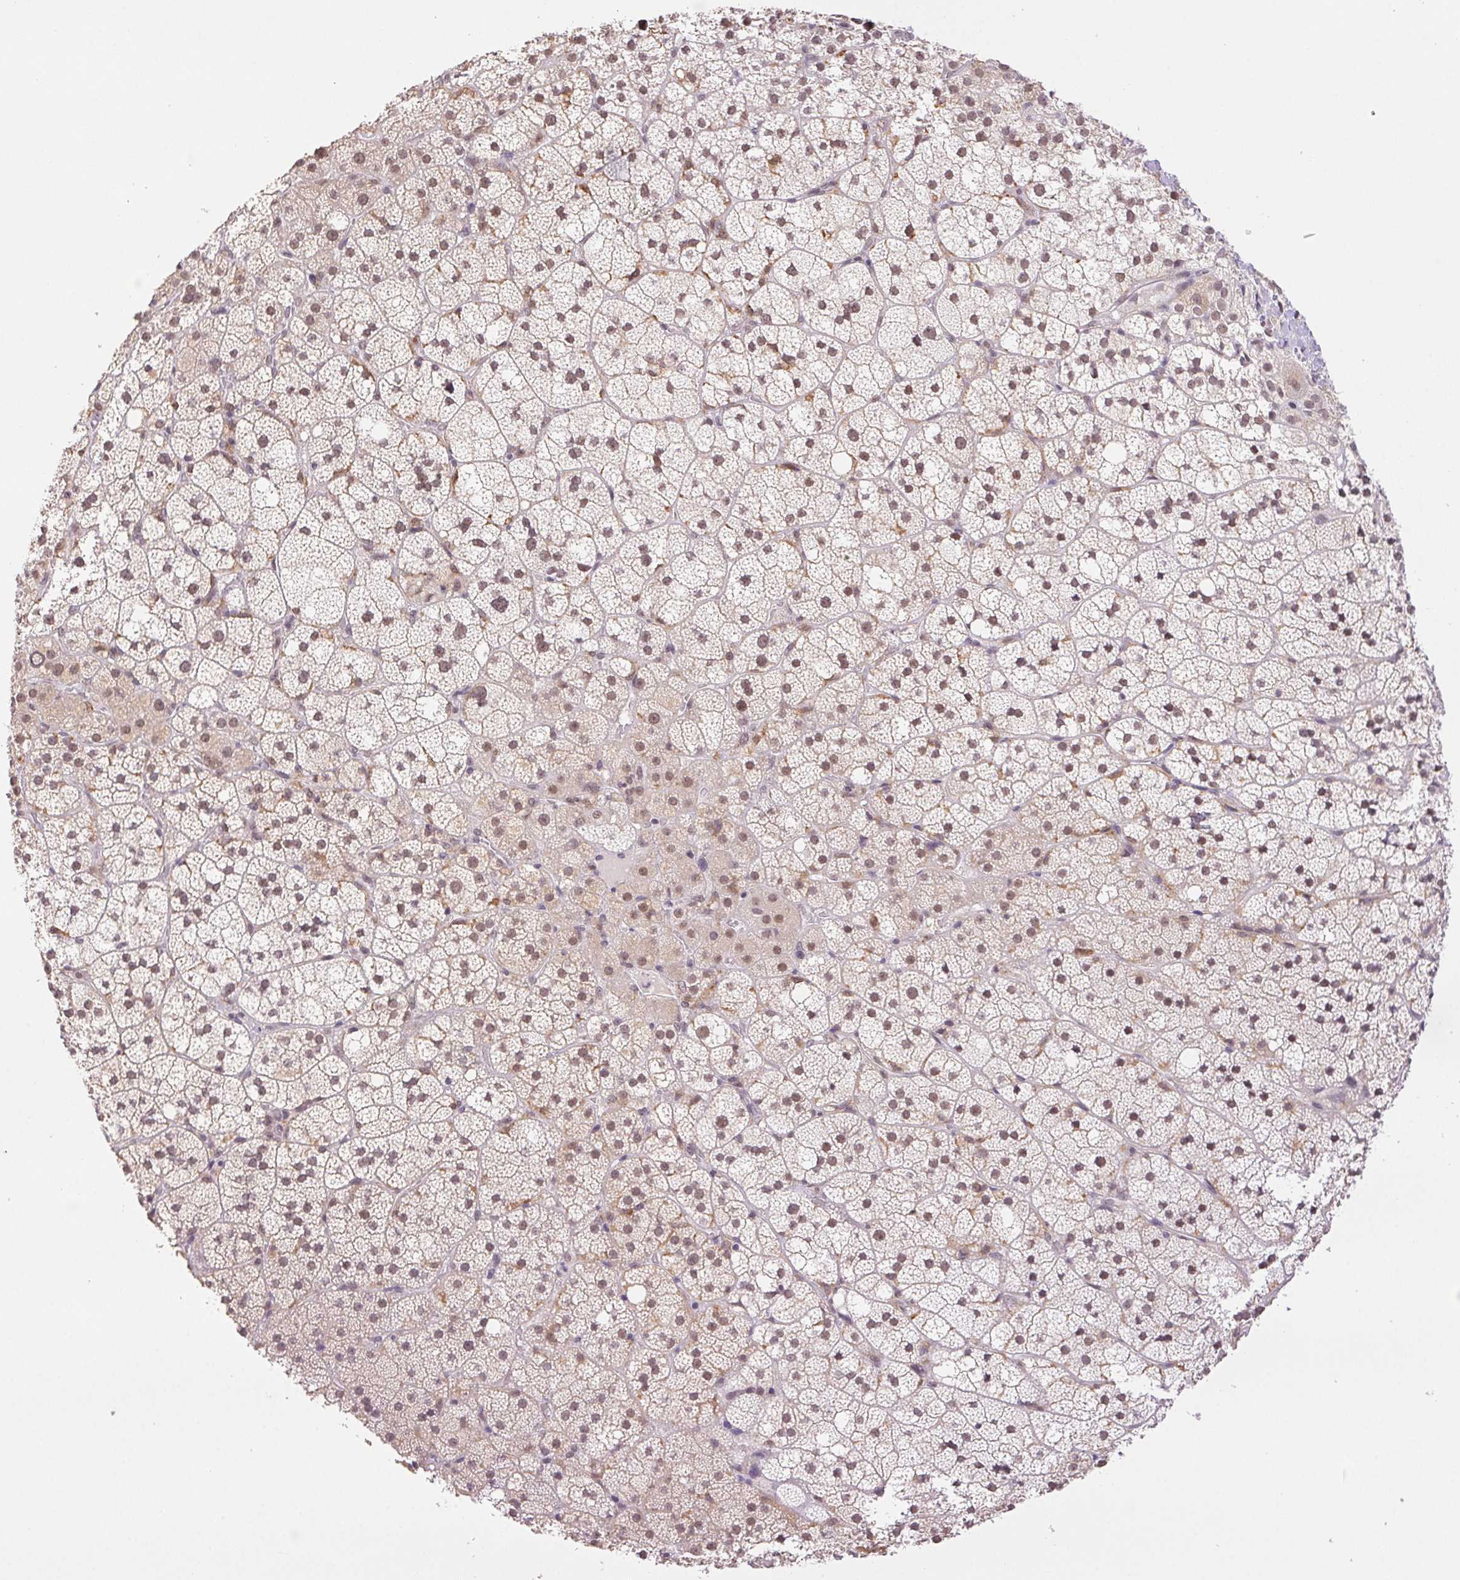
{"staining": {"intensity": "moderate", "quantity": ">75%", "location": "nuclear"}, "tissue": "adrenal gland", "cell_type": "Glandular cells", "image_type": "normal", "snomed": [{"axis": "morphology", "description": "Normal tissue, NOS"}, {"axis": "topography", "description": "Adrenal gland"}], "caption": "Brown immunohistochemical staining in normal adrenal gland exhibits moderate nuclear expression in approximately >75% of glandular cells.", "gene": "PRPF18", "patient": {"sex": "male", "age": 53}}